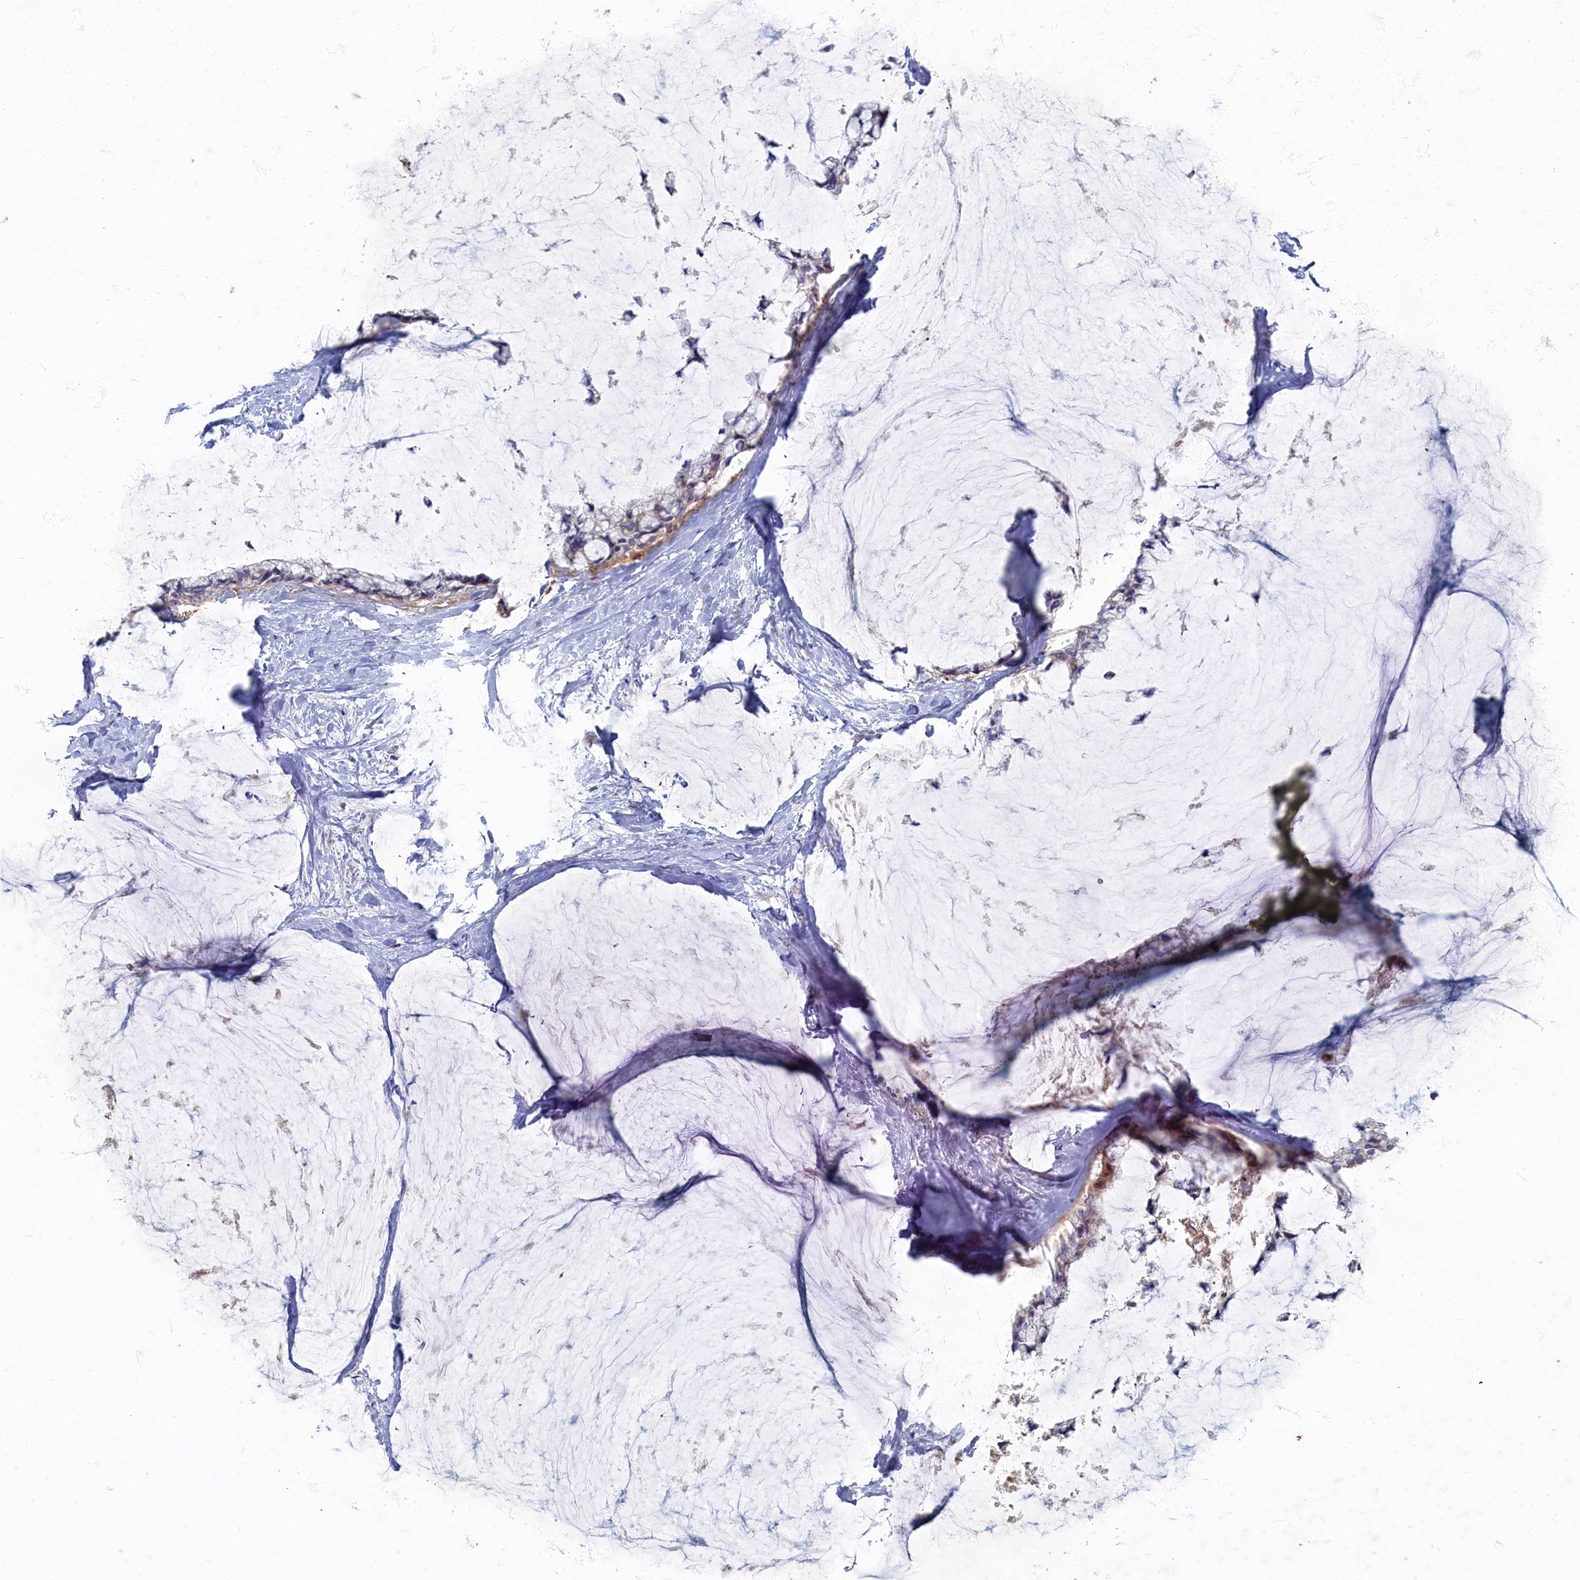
{"staining": {"intensity": "moderate", "quantity": "<25%", "location": "cytoplasmic/membranous"}, "tissue": "ovarian cancer", "cell_type": "Tumor cells", "image_type": "cancer", "snomed": [{"axis": "morphology", "description": "Cystadenocarcinoma, mucinous, NOS"}, {"axis": "topography", "description": "Ovary"}], "caption": "The immunohistochemical stain labels moderate cytoplasmic/membranous positivity in tumor cells of mucinous cystadenocarcinoma (ovarian) tissue.", "gene": "HUNK", "patient": {"sex": "female", "age": 39}}